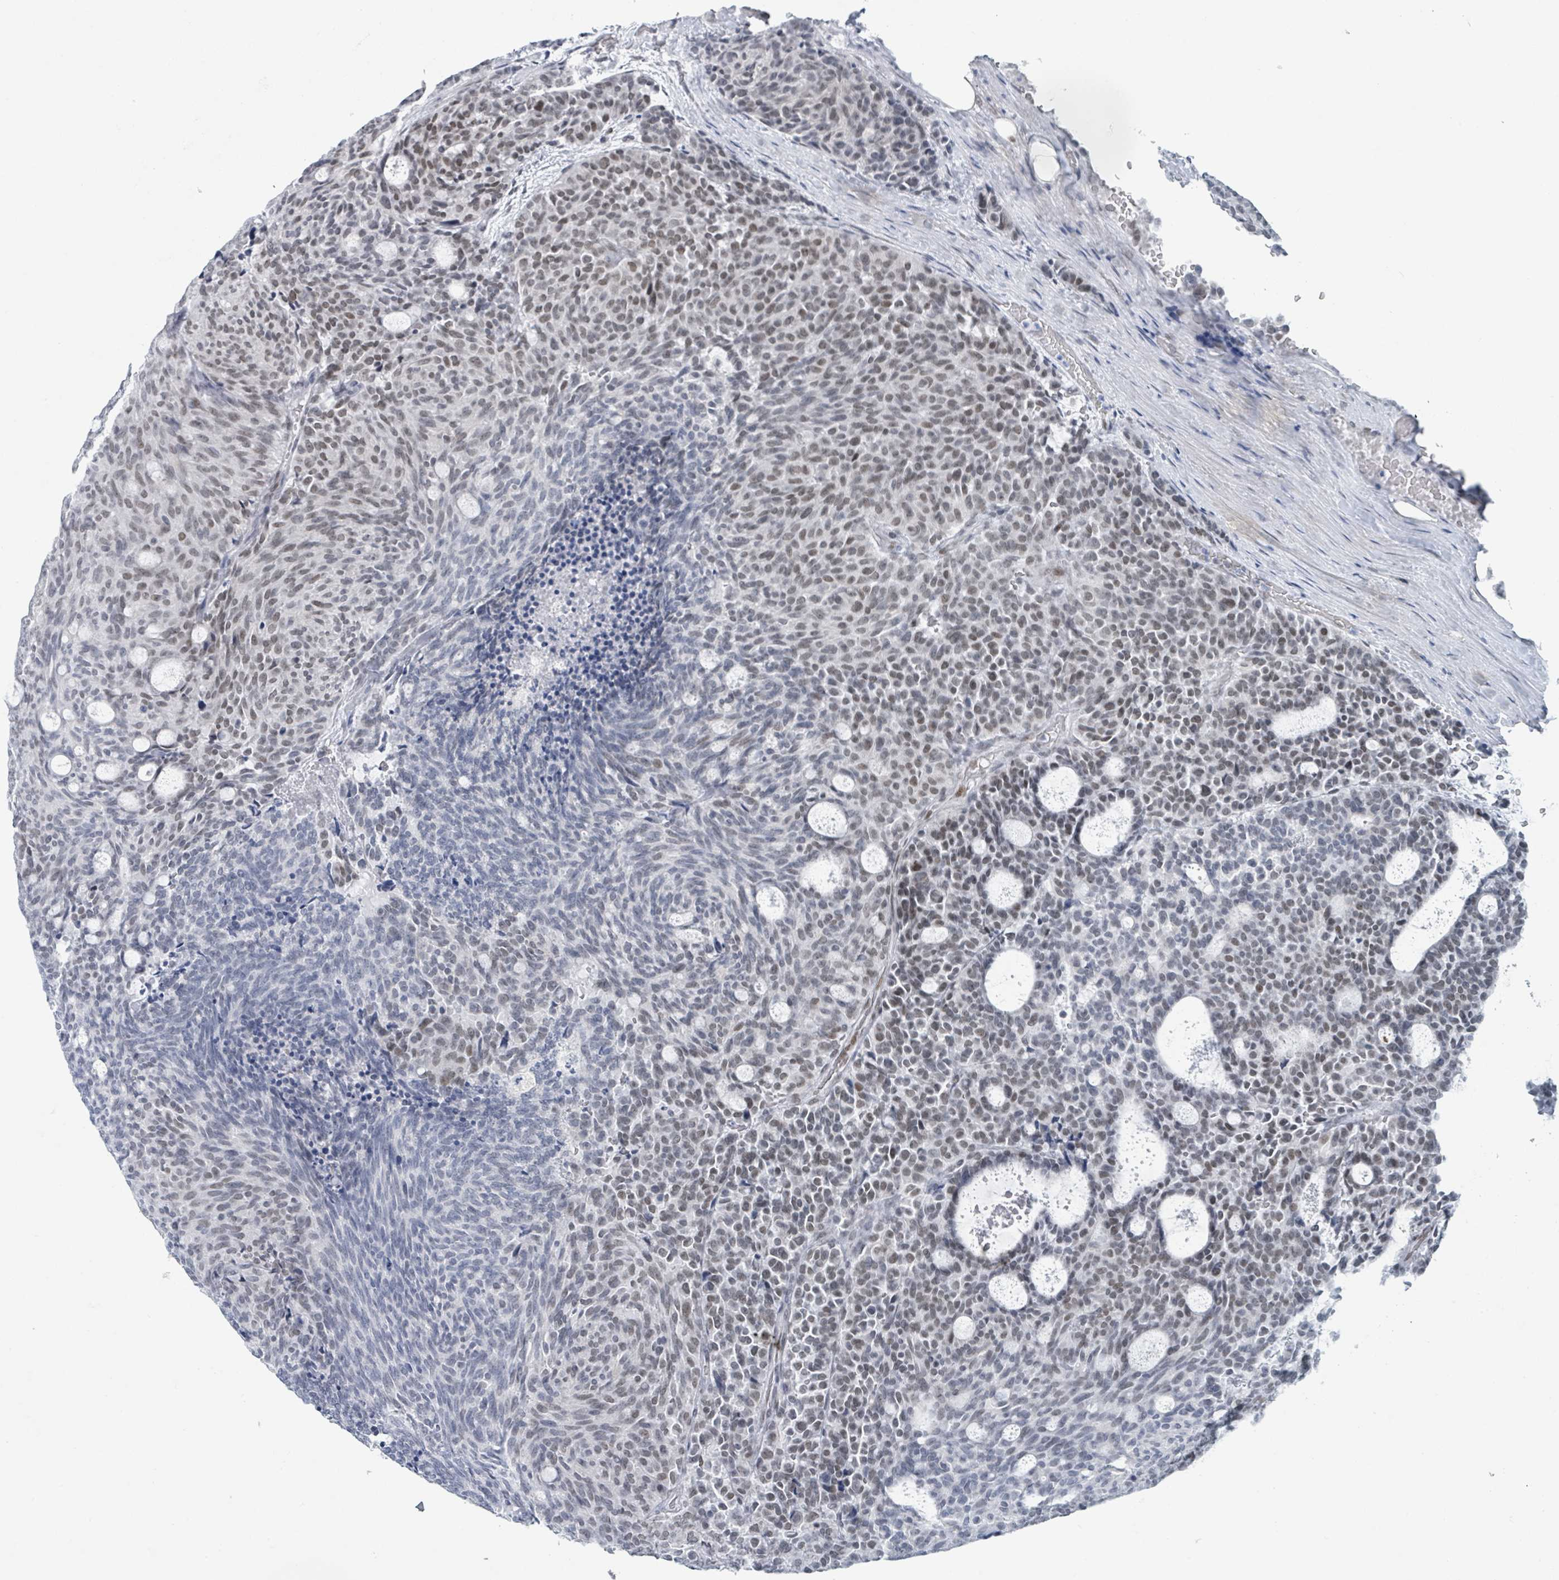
{"staining": {"intensity": "moderate", "quantity": "25%-75%", "location": "nuclear"}, "tissue": "carcinoid", "cell_type": "Tumor cells", "image_type": "cancer", "snomed": [{"axis": "morphology", "description": "Carcinoid, malignant, NOS"}, {"axis": "topography", "description": "Pancreas"}], "caption": "DAB (3,3'-diaminobenzidine) immunohistochemical staining of human carcinoid (malignant) displays moderate nuclear protein staining in approximately 25%-75% of tumor cells.", "gene": "EHMT2", "patient": {"sex": "female", "age": 54}}